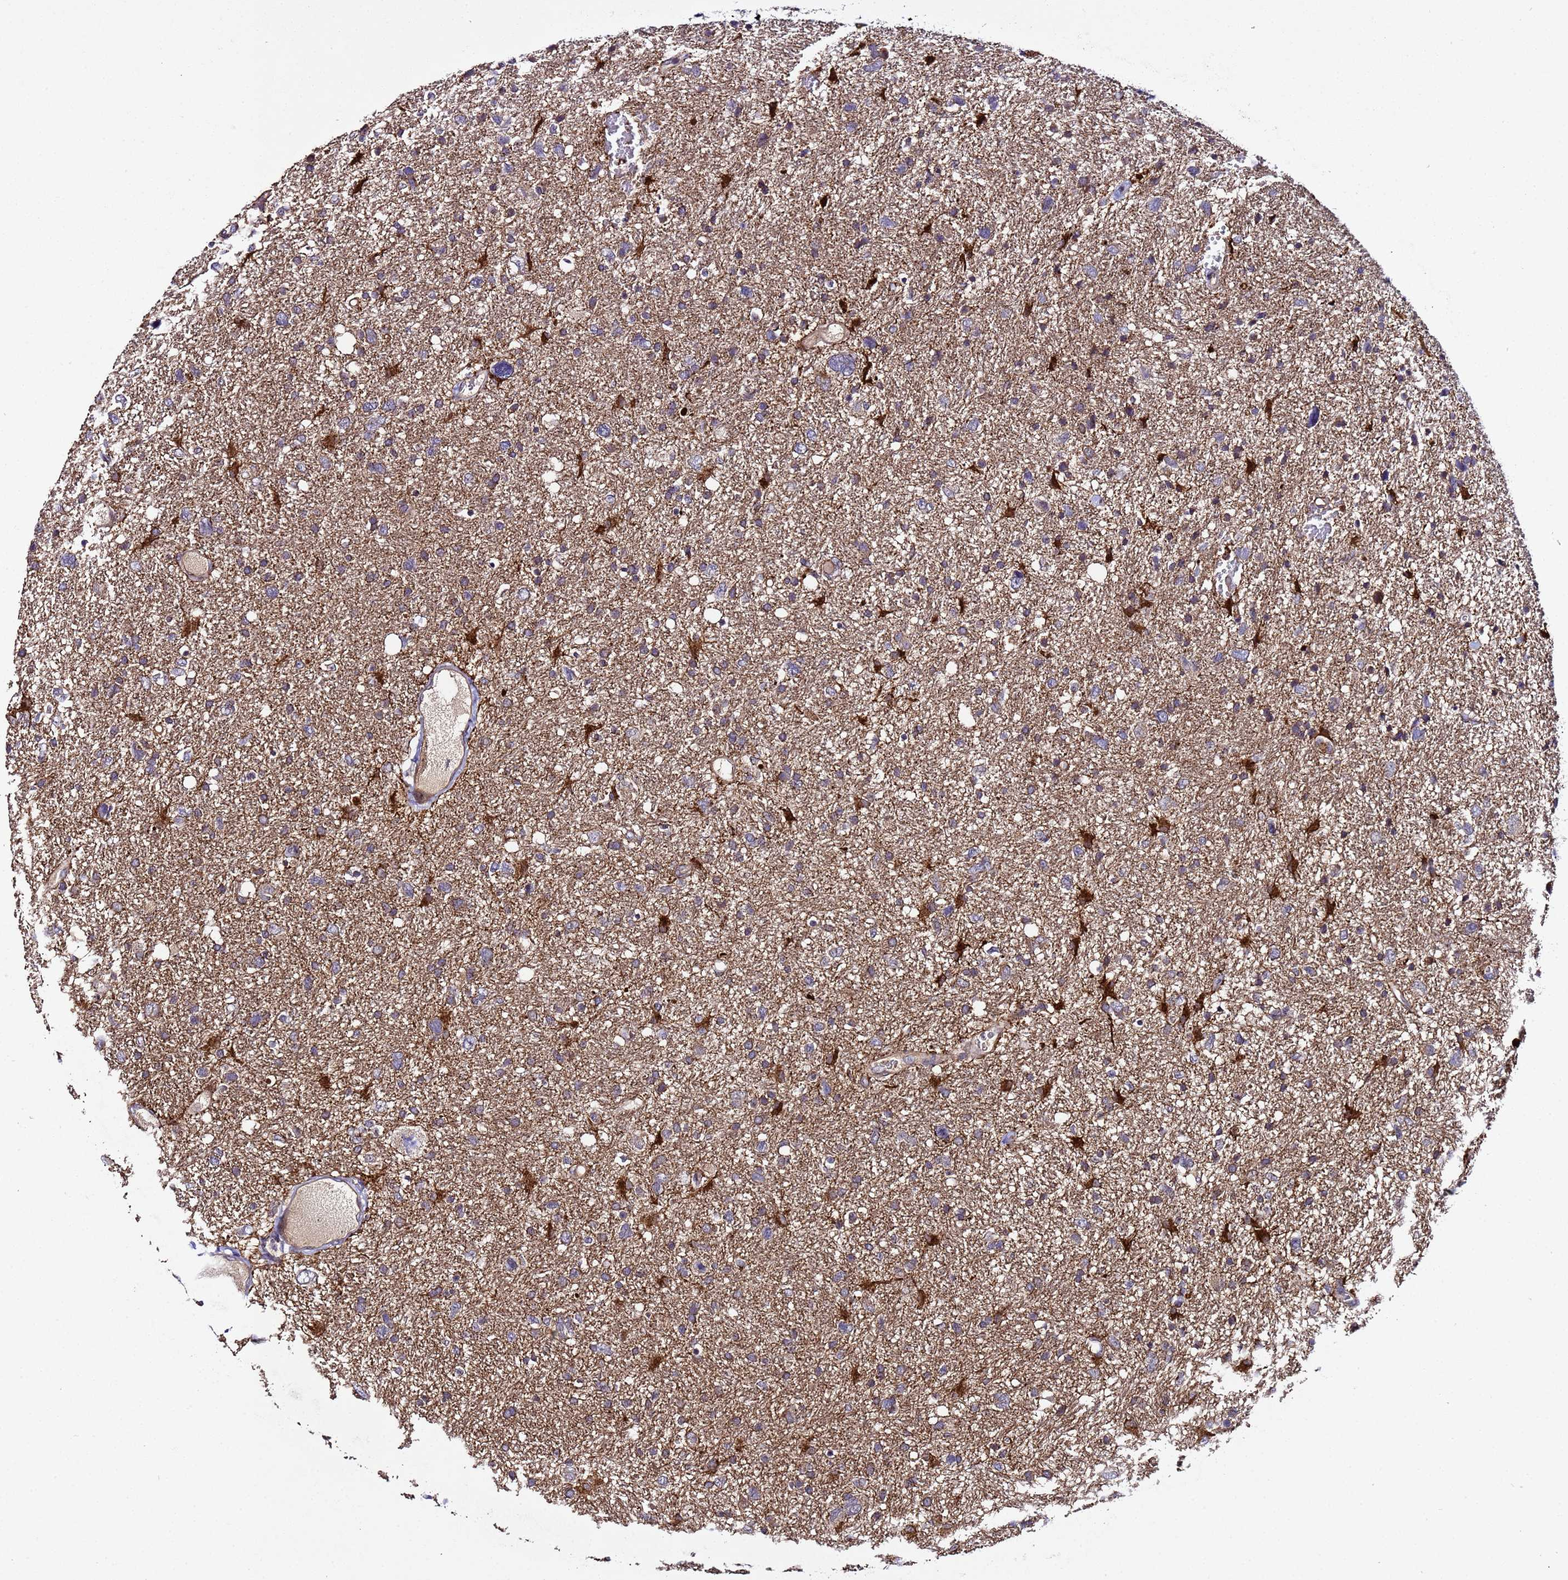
{"staining": {"intensity": "weak", "quantity": "25%-75%", "location": "cytoplasmic/membranous"}, "tissue": "glioma", "cell_type": "Tumor cells", "image_type": "cancer", "snomed": [{"axis": "morphology", "description": "Glioma, malignant, High grade"}, {"axis": "topography", "description": "Brain"}], "caption": "Malignant high-grade glioma was stained to show a protein in brown. There is low levels of weak cytoplasmic/membranous staining in approximately 25%-75% of tumor cells. The protein is stained brown, and the nuclei are stained in blue (DAB (3,3'-diaminobenzidine) IHC with brightfield microscopy, high magnification).", "gene": "PLXDC2", "patient": {"sex": "male", "age": 61}}